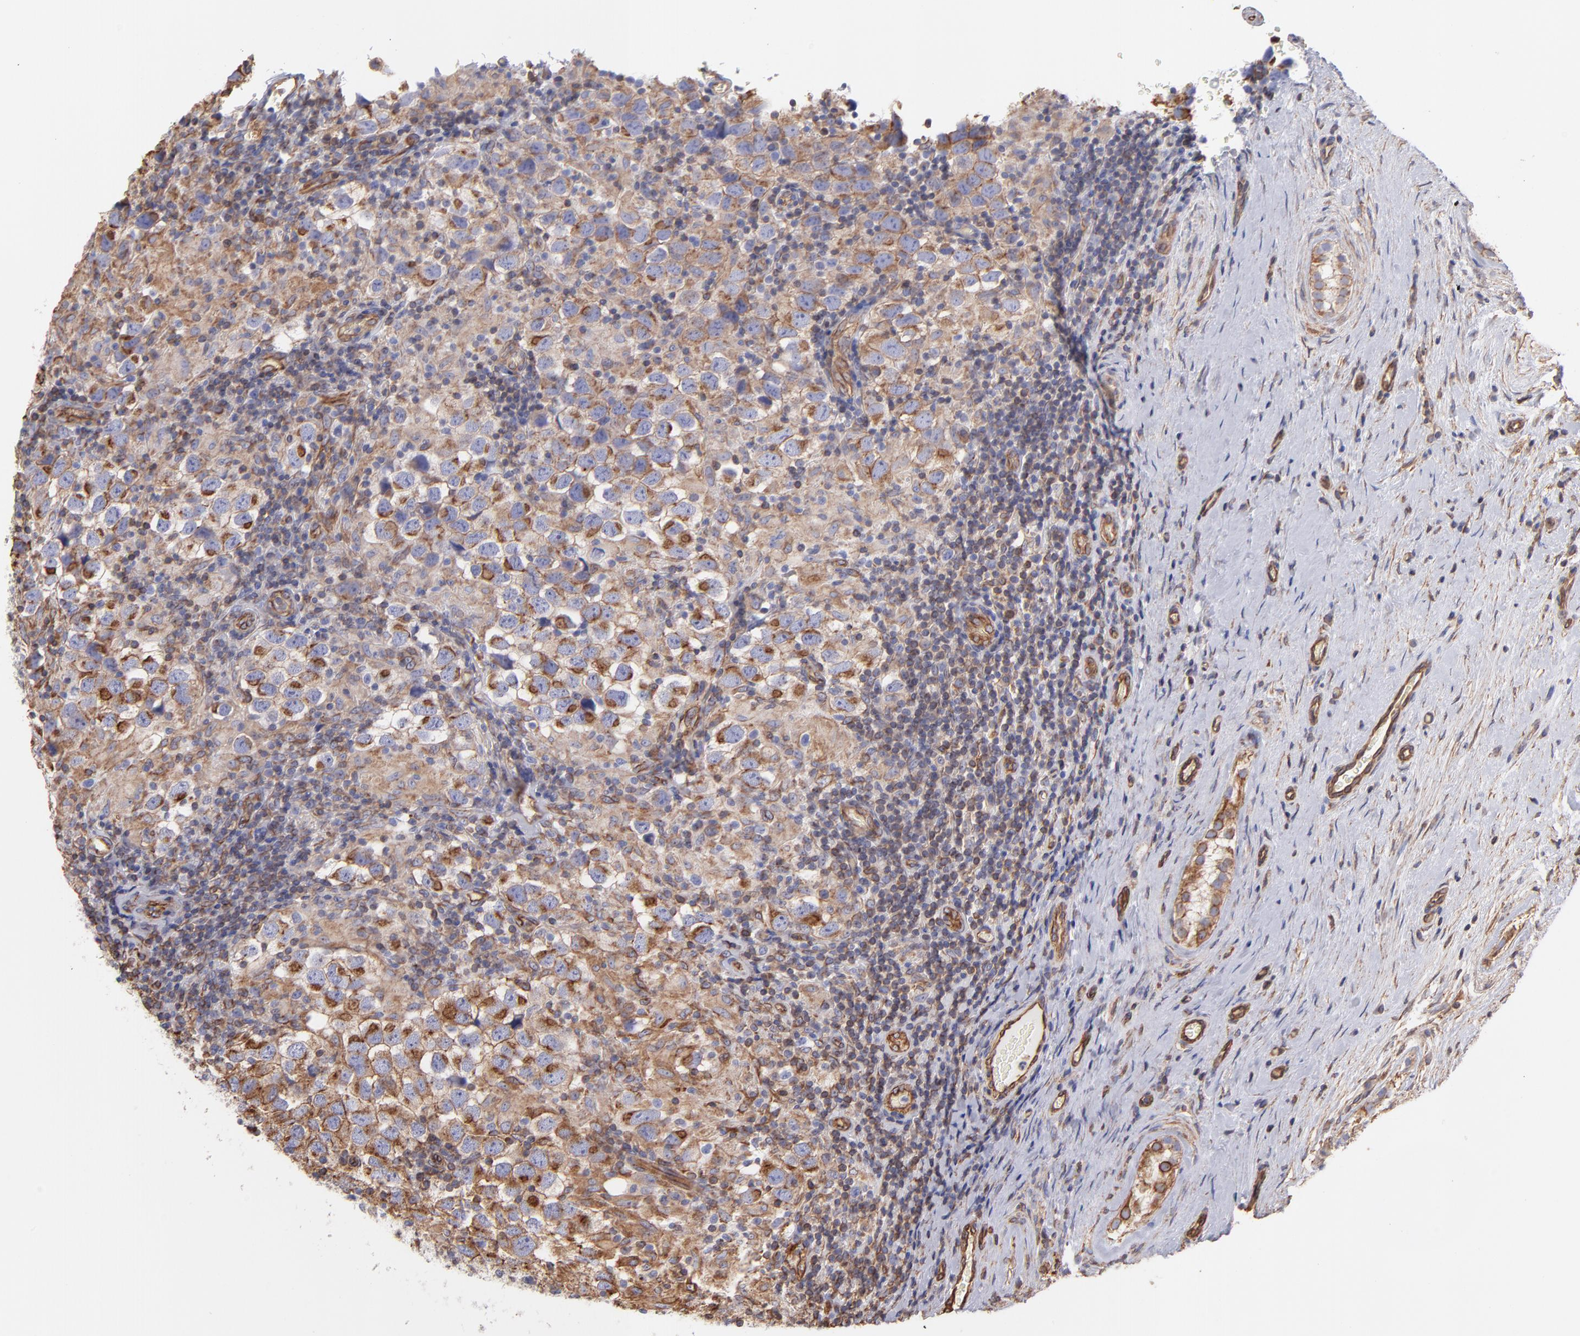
{"staining": {"intensity": "moderate", "quantity": ">75%", "location": "cytoplasmic/membranous"}, "tissue": "testis cancer", "cell_type": "Tumor cells", "image_type": "cancer", "snomed": [{"axis": "morphology", "description": "Carcinoma, Embryonal, NOS"}, {"axis": "topography", "description": "Testis"}], "caption": "Brown immunohistochemical staining in testis embryonal carcinoma displays moderate cytoplasmic/membranous positivity in about >75% of tumor cells.", "gene": "PLEC", "patient": {"sex": "male", "age": 21}}